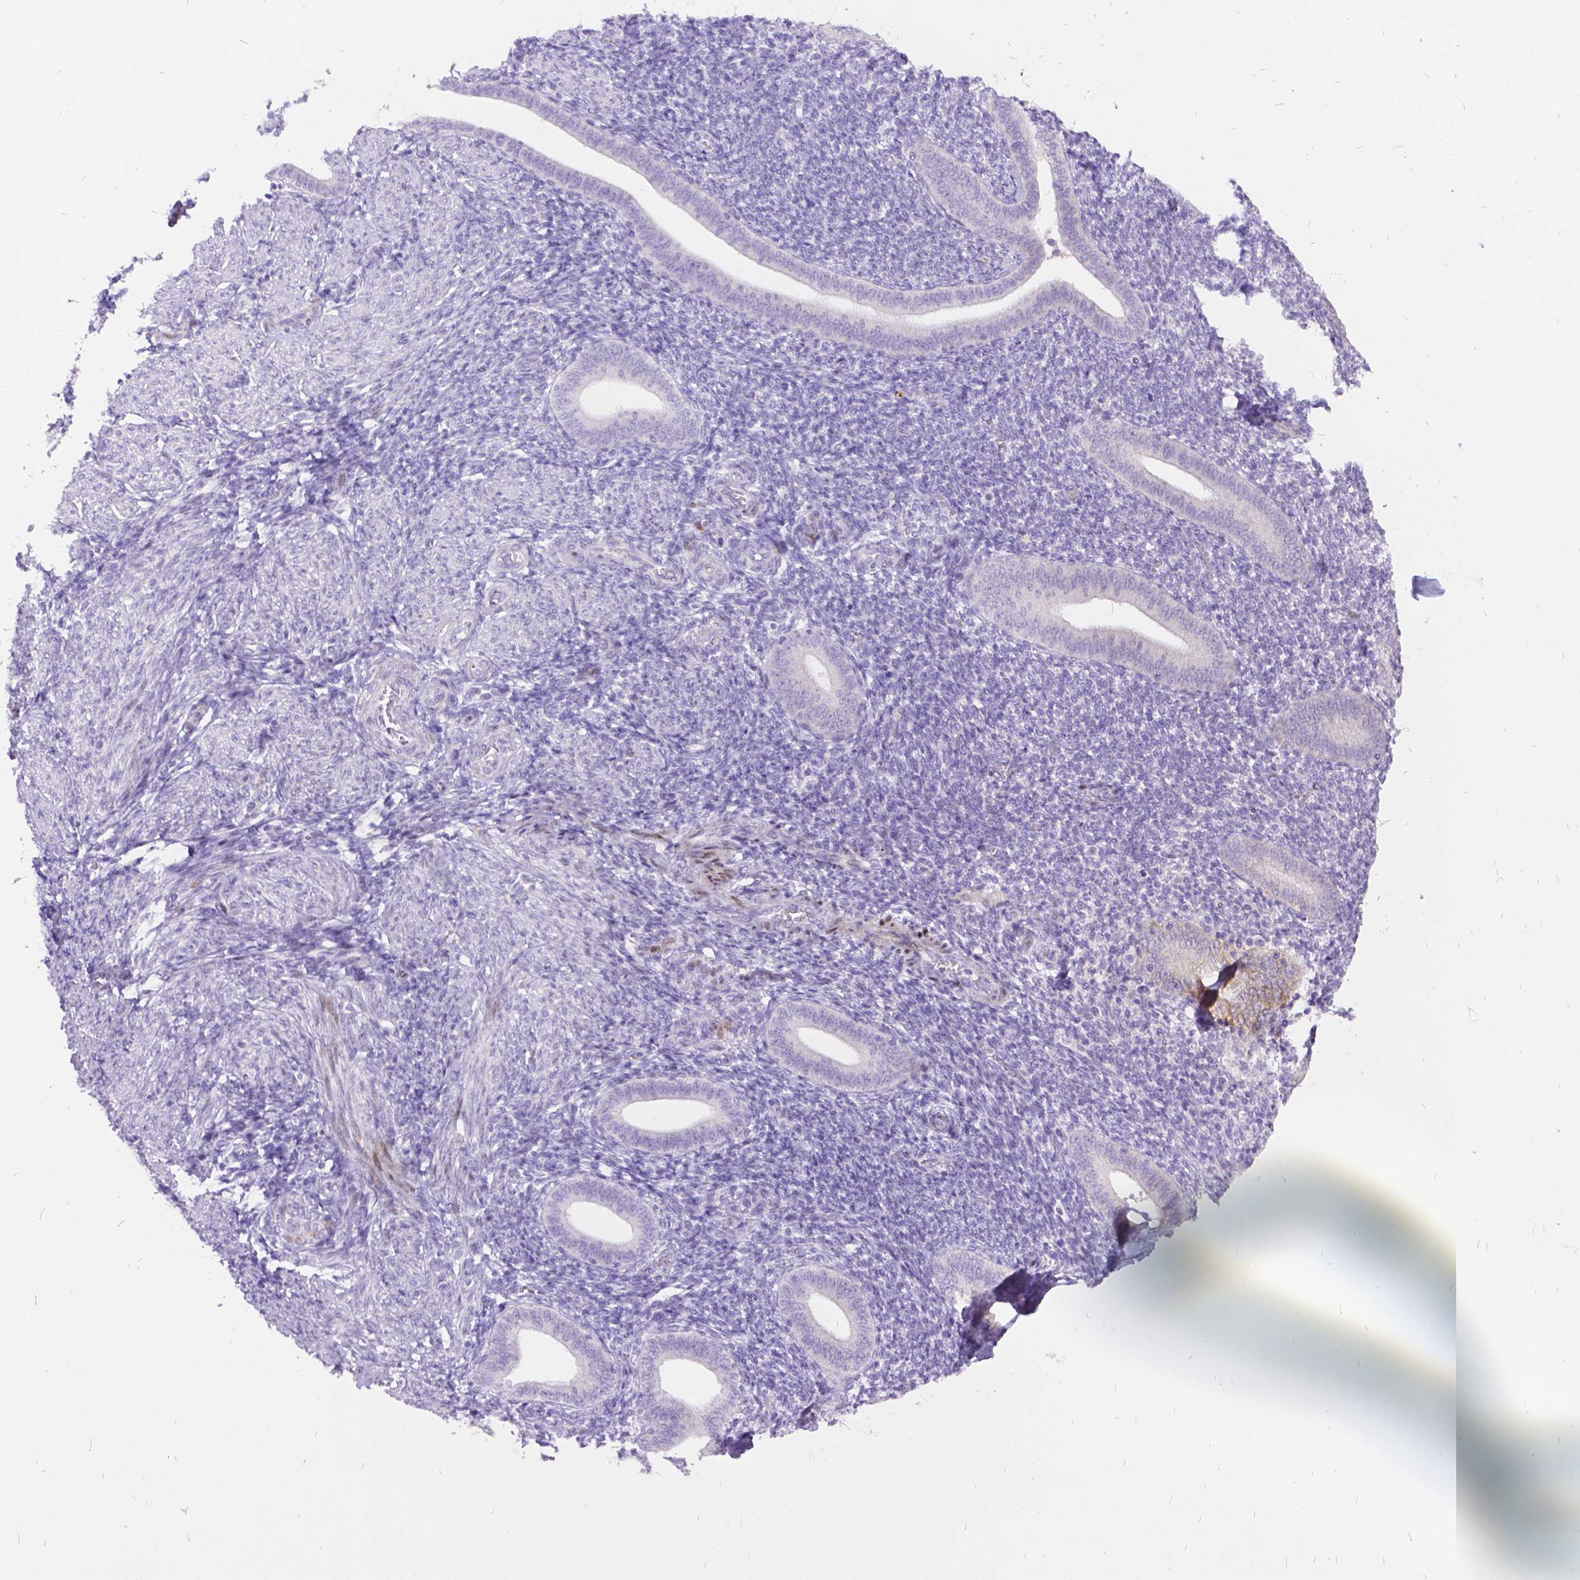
{"staining": {"intensity": "negative", "quantity": "none", "location": "none"}, "tissue": "endometrium", "cell_type": "Cells in endometrial stroma", "image_type": "normal", "snomed": [{"axis": "morphology", "description": "Normal tissue, NOS"}, {"axis": "topography", "description": "Endometrium"}], "caption": "There is no significant positivity in cells in endometrial stroma of endometrium. (Brightfield microscopy of DAB (3,3'-diaminobenzidine) immunohistochemistry at high magnification).", "gene": "ITGB6", "patient": {"sex": "female", "age": 25}}